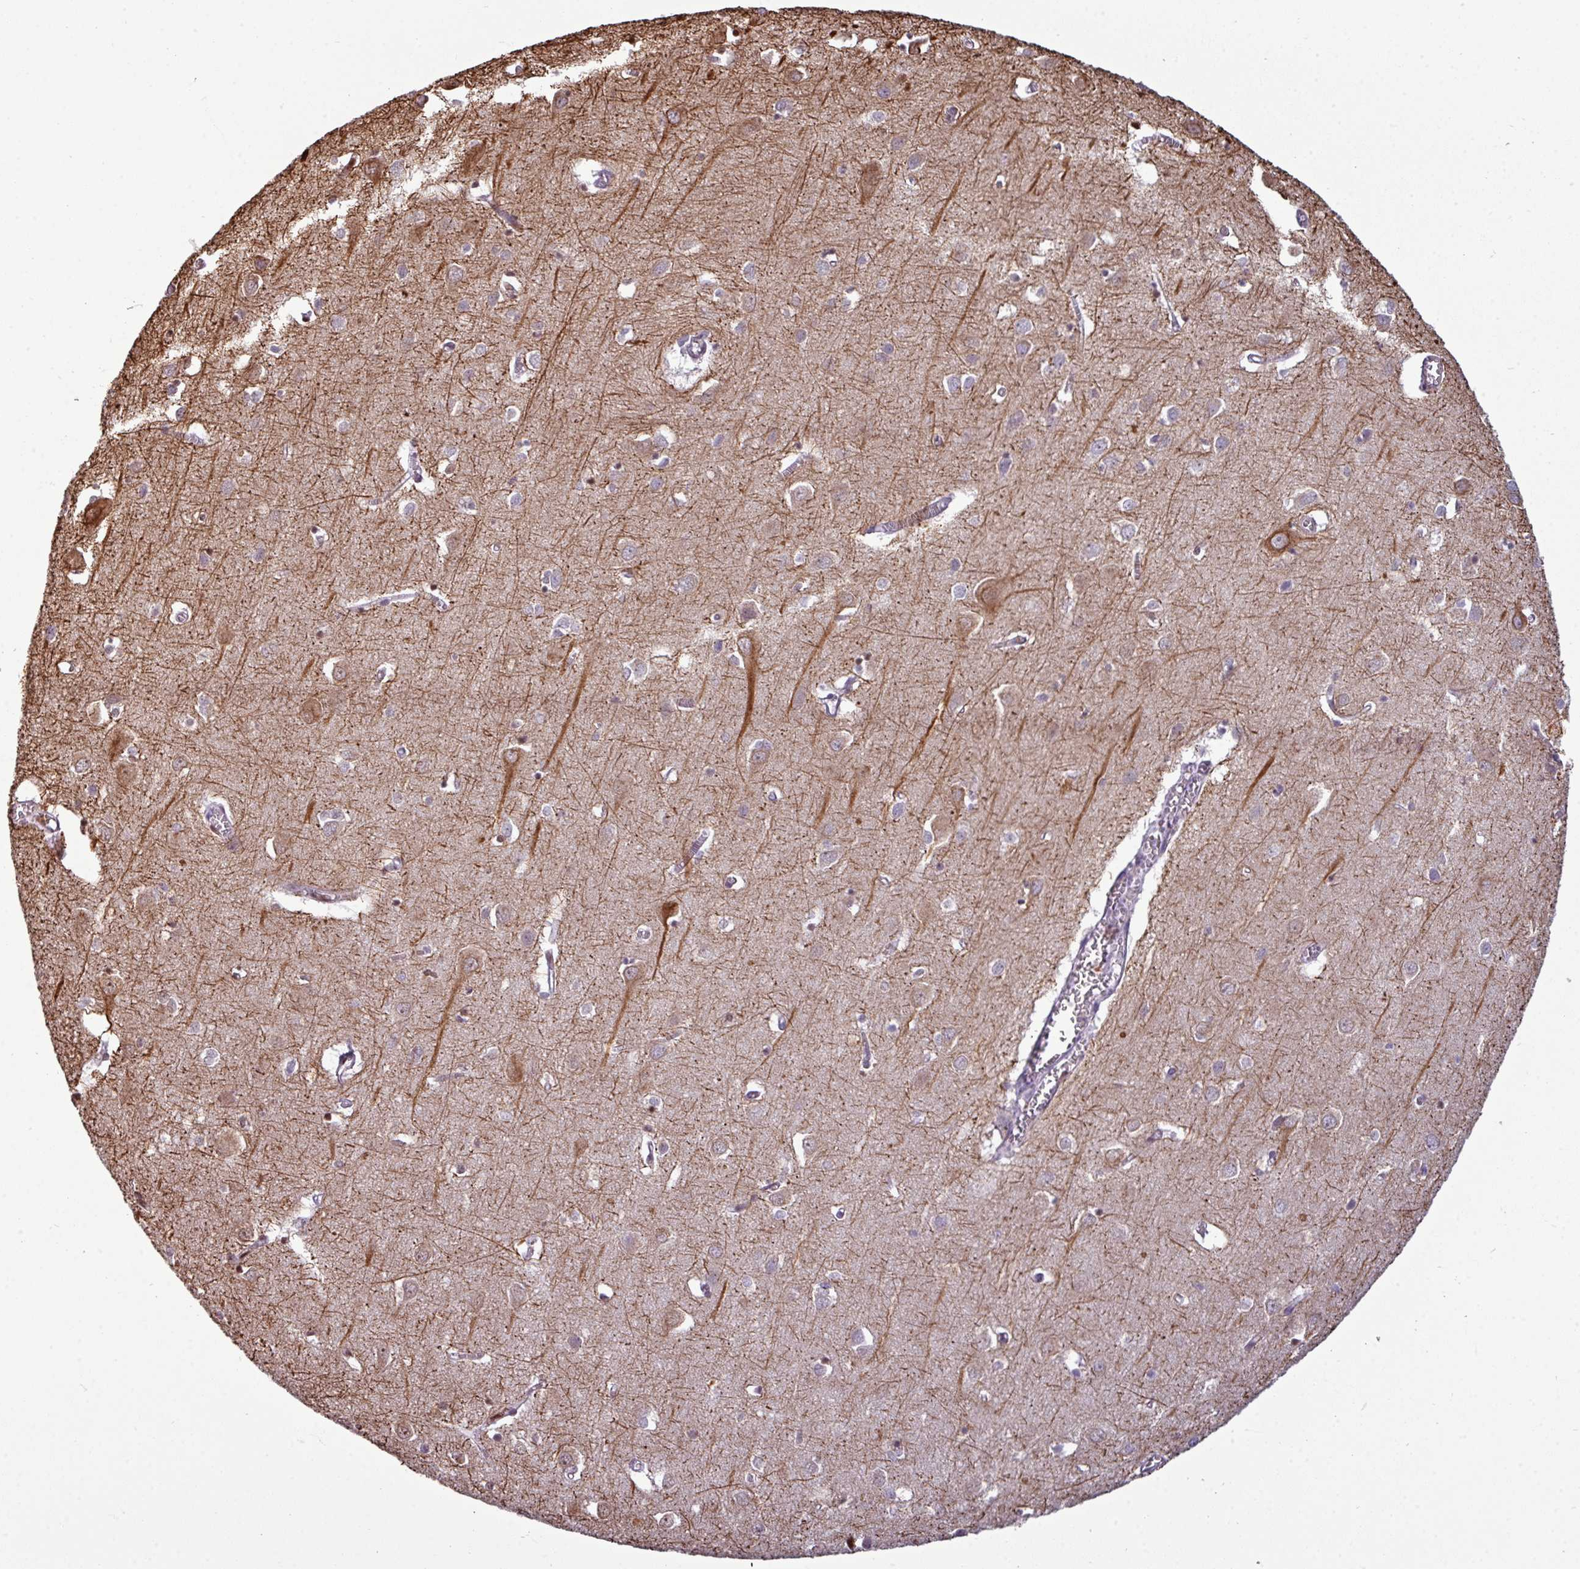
{"staining": {"intensity": "negative", "quantity": "none", "location": "none"}, "tissue": "cerebral cortex", "cell_type": "Endothelial cells", "image_type": "normal", "snomed": [{"axis": "morphology", "description": "Normal tissue, NOS"}, {"axis": "topography", "description": "Cerebral cortex"}], "caption": "This is an immunohistochemistry image of normal cerebral cortex. There is no staining in endothelial cells.", "gene": "DNAAF9", "patient": {"sex": "male", "age": 70}}